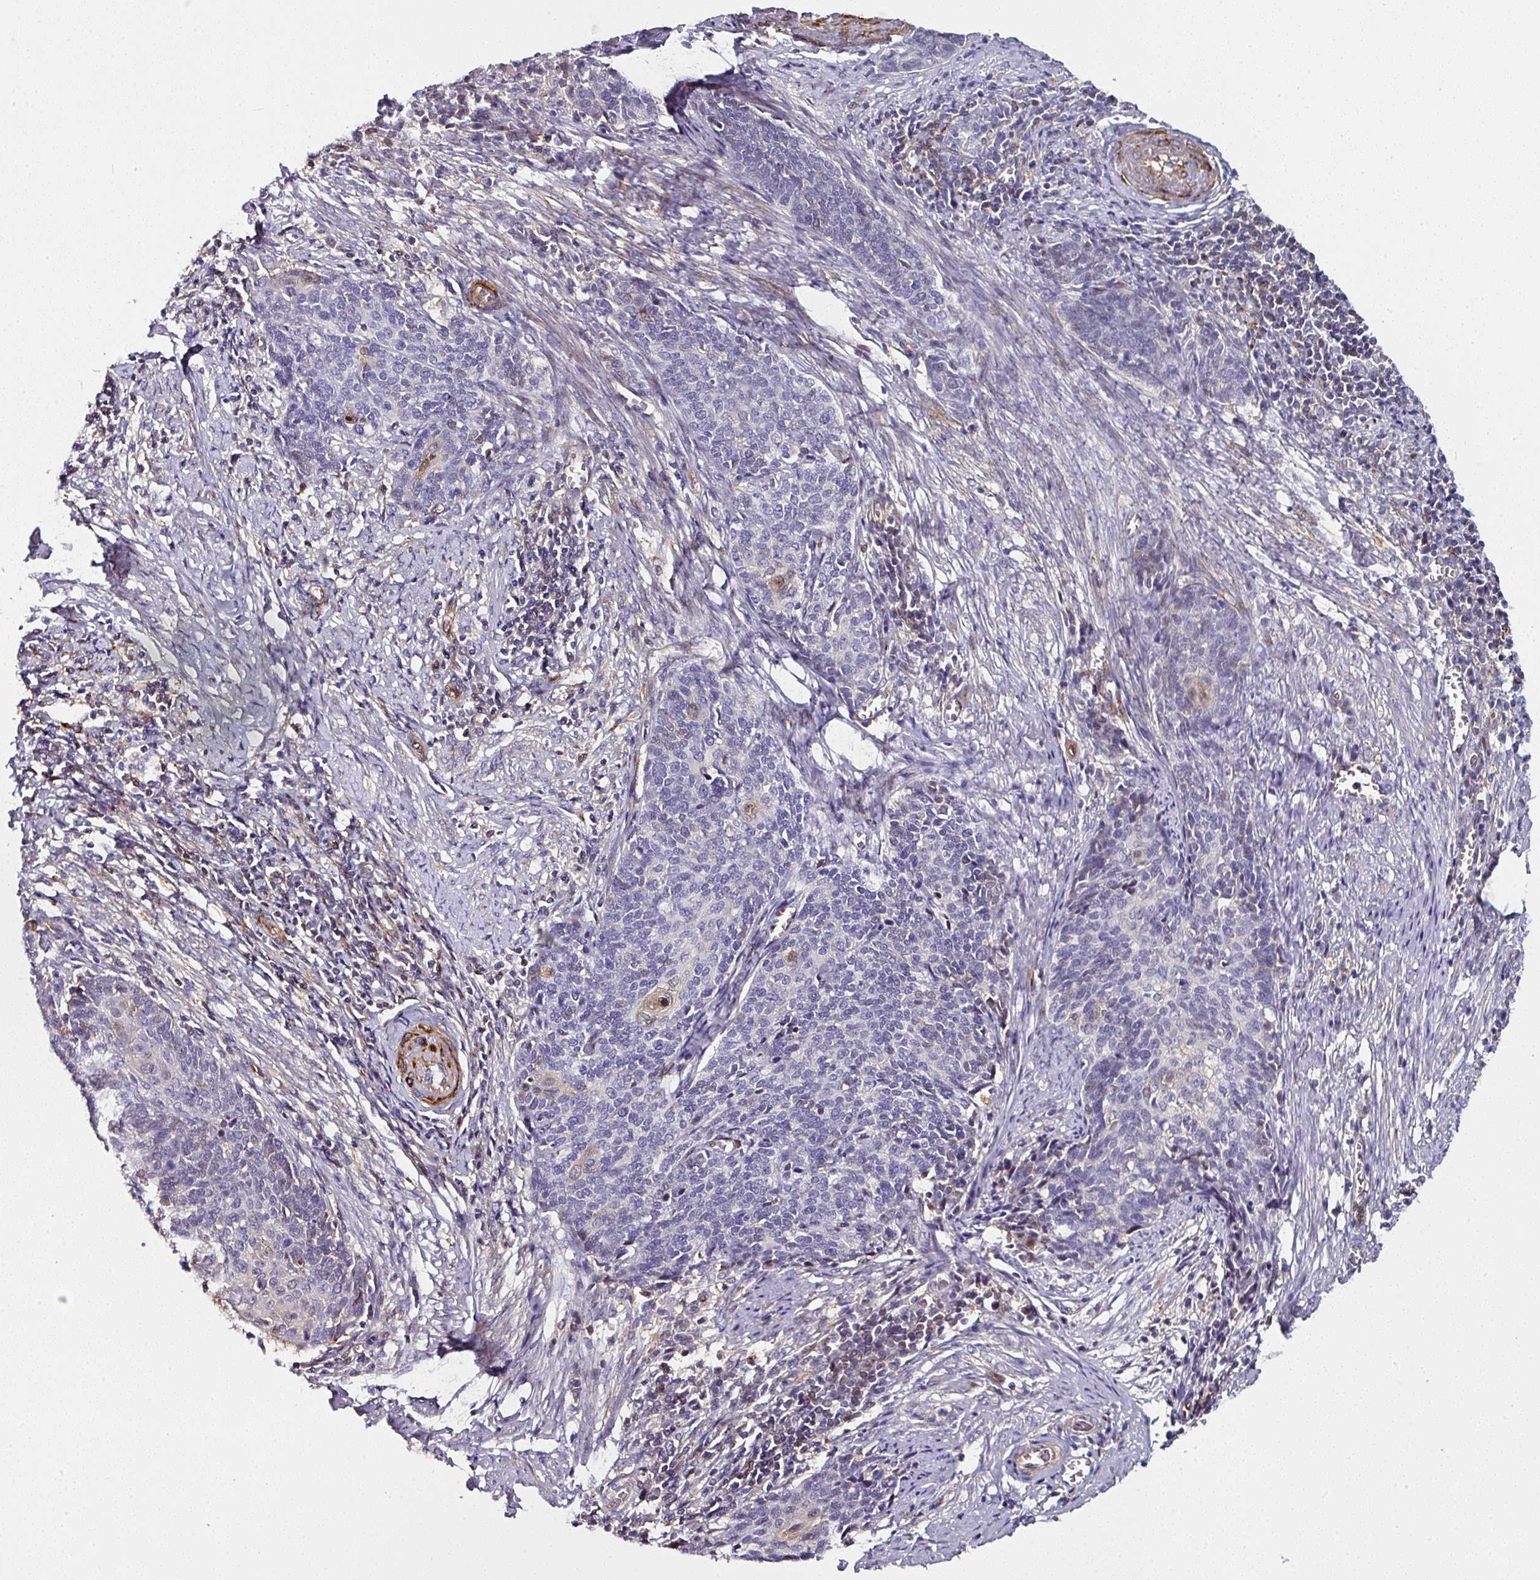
{"staining": {"intensity": "negative", "quantity": "none", "location": "none"}, "tissue": "cervical cancer", "cell_type": "Tumor cells", "image_type": "cancer", "snomed": [{"axis": "morphology", "description": "Squamous cell carcinoma, NOS"}, {"axis": "topography", "description": "Cervix"}], "caption": "There is no significant positivity in tumor cells of cervical cancer.", "gene": "BEND5", "patient": {"sex": "female", "age": 39}}